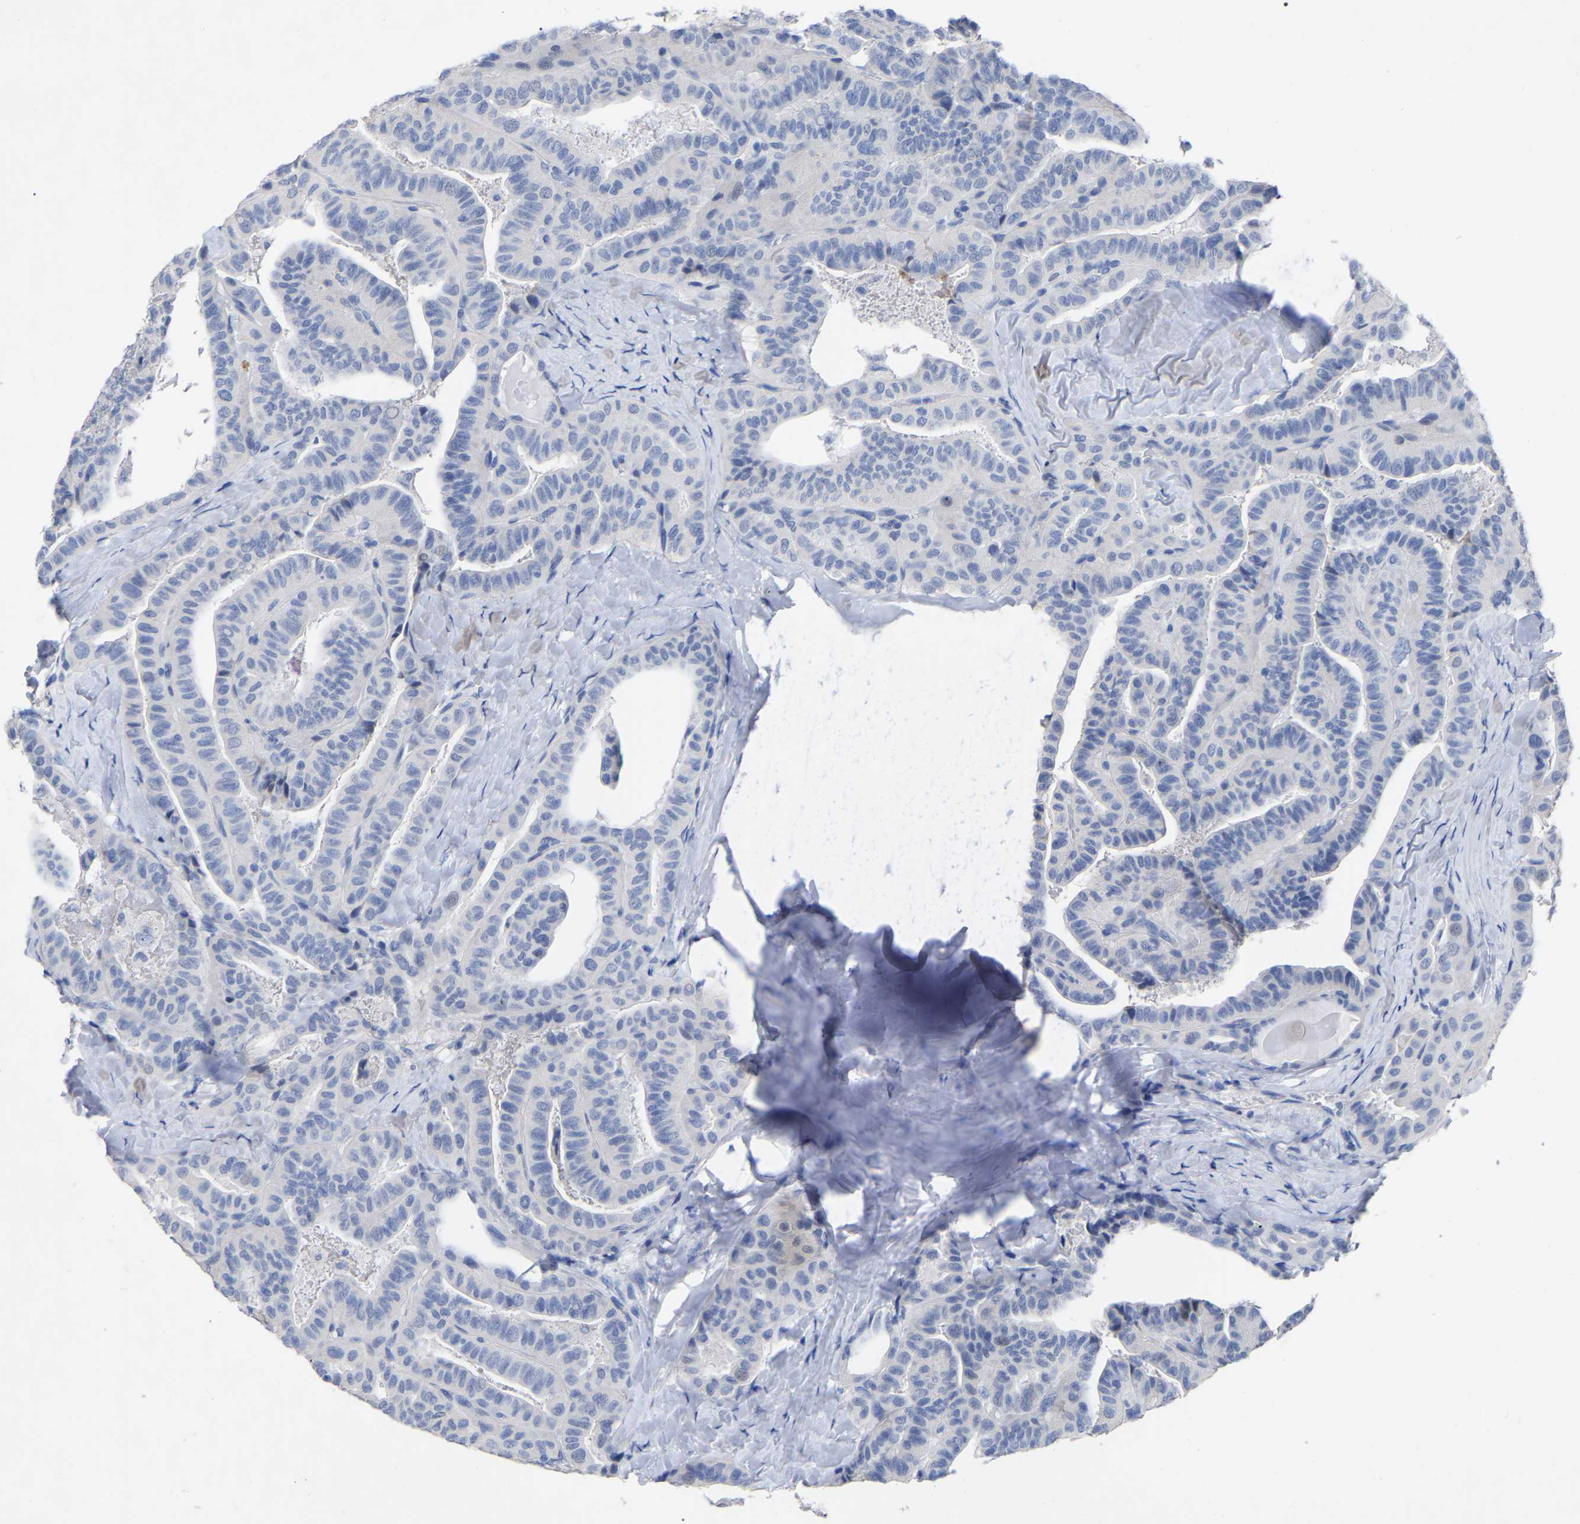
{"staining": {"intensity": "negative", "quantity": "none", "location": "none"}, "tissue": "thyroid cancer", "cell_type": "Tumor cells", "image_type": "cancer", "snomed": [{"axis": "morphology", "description": "Papillary adenocarcinoma, NOS"}, {"axis": "topography", "description": "Thyroid gland"}], "caption": "High magnification brightfield microscopy of thyroid cancer (papillary adenocarcinoma) stained with DAB (brown) and counterstained with hematoxylin (blue): tumor cells show no significant staining.", "gene": "ANXA13", "patient": {"sex": "male", "age": 77}}